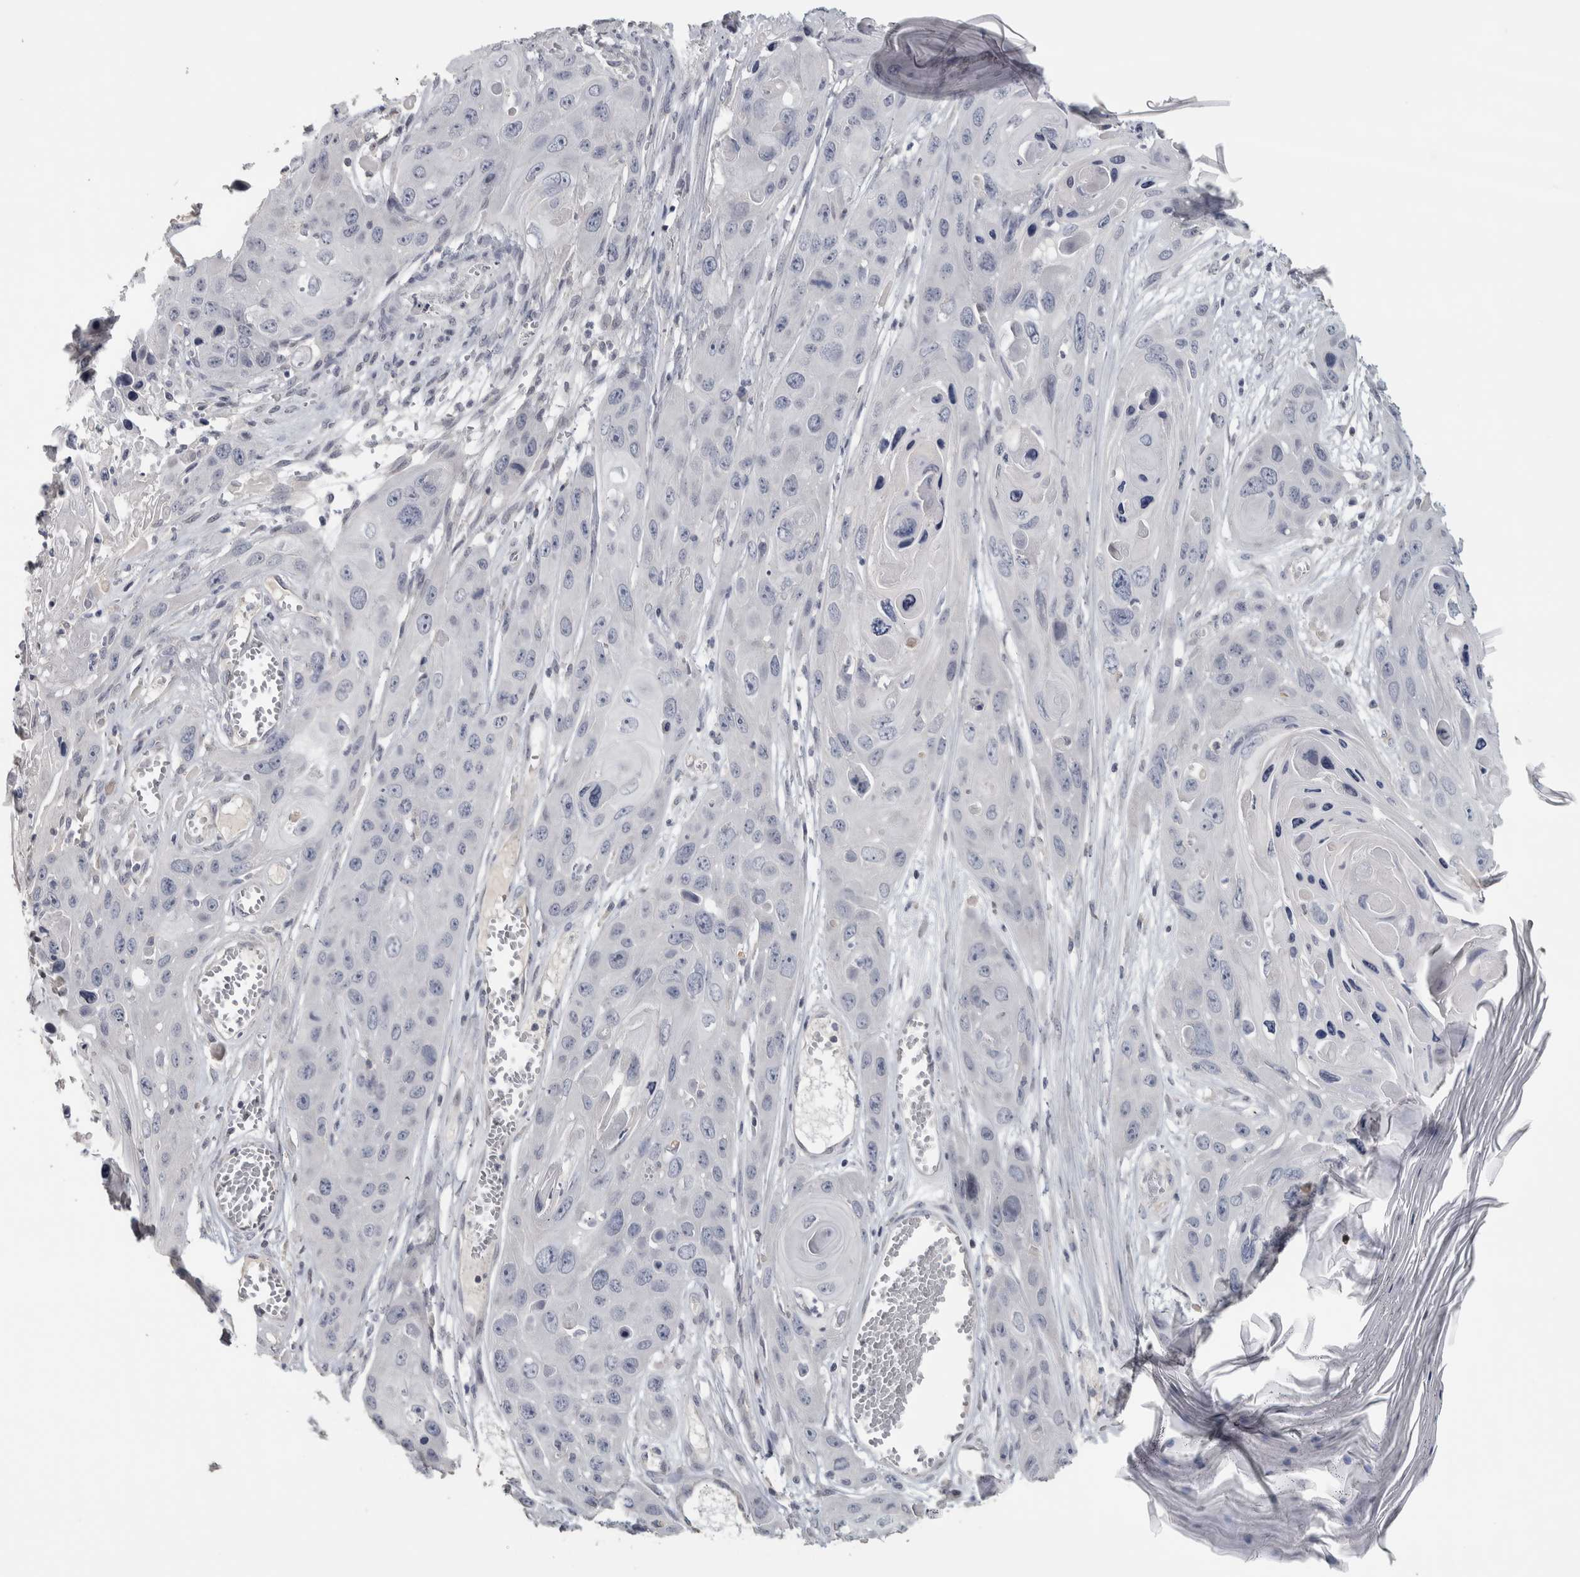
{"staining": {"intensity": "negative", "quantity": "none", "location": "none"}, "tissue": "skin cancer", "cell_type": "Tumor cells", "image_type": "cancer", "snomed": [{"axis": "morphology", "description": "Squamous cell carcinoma, NOS"}, {"axis": "topography", "description": "Skin"}], "caption": "Tumor cells are negative for protein expression in human squamous cell carcinoma (skin).", "gene": "NECAB1", "patient": {"sex": "male", "age": 55}}